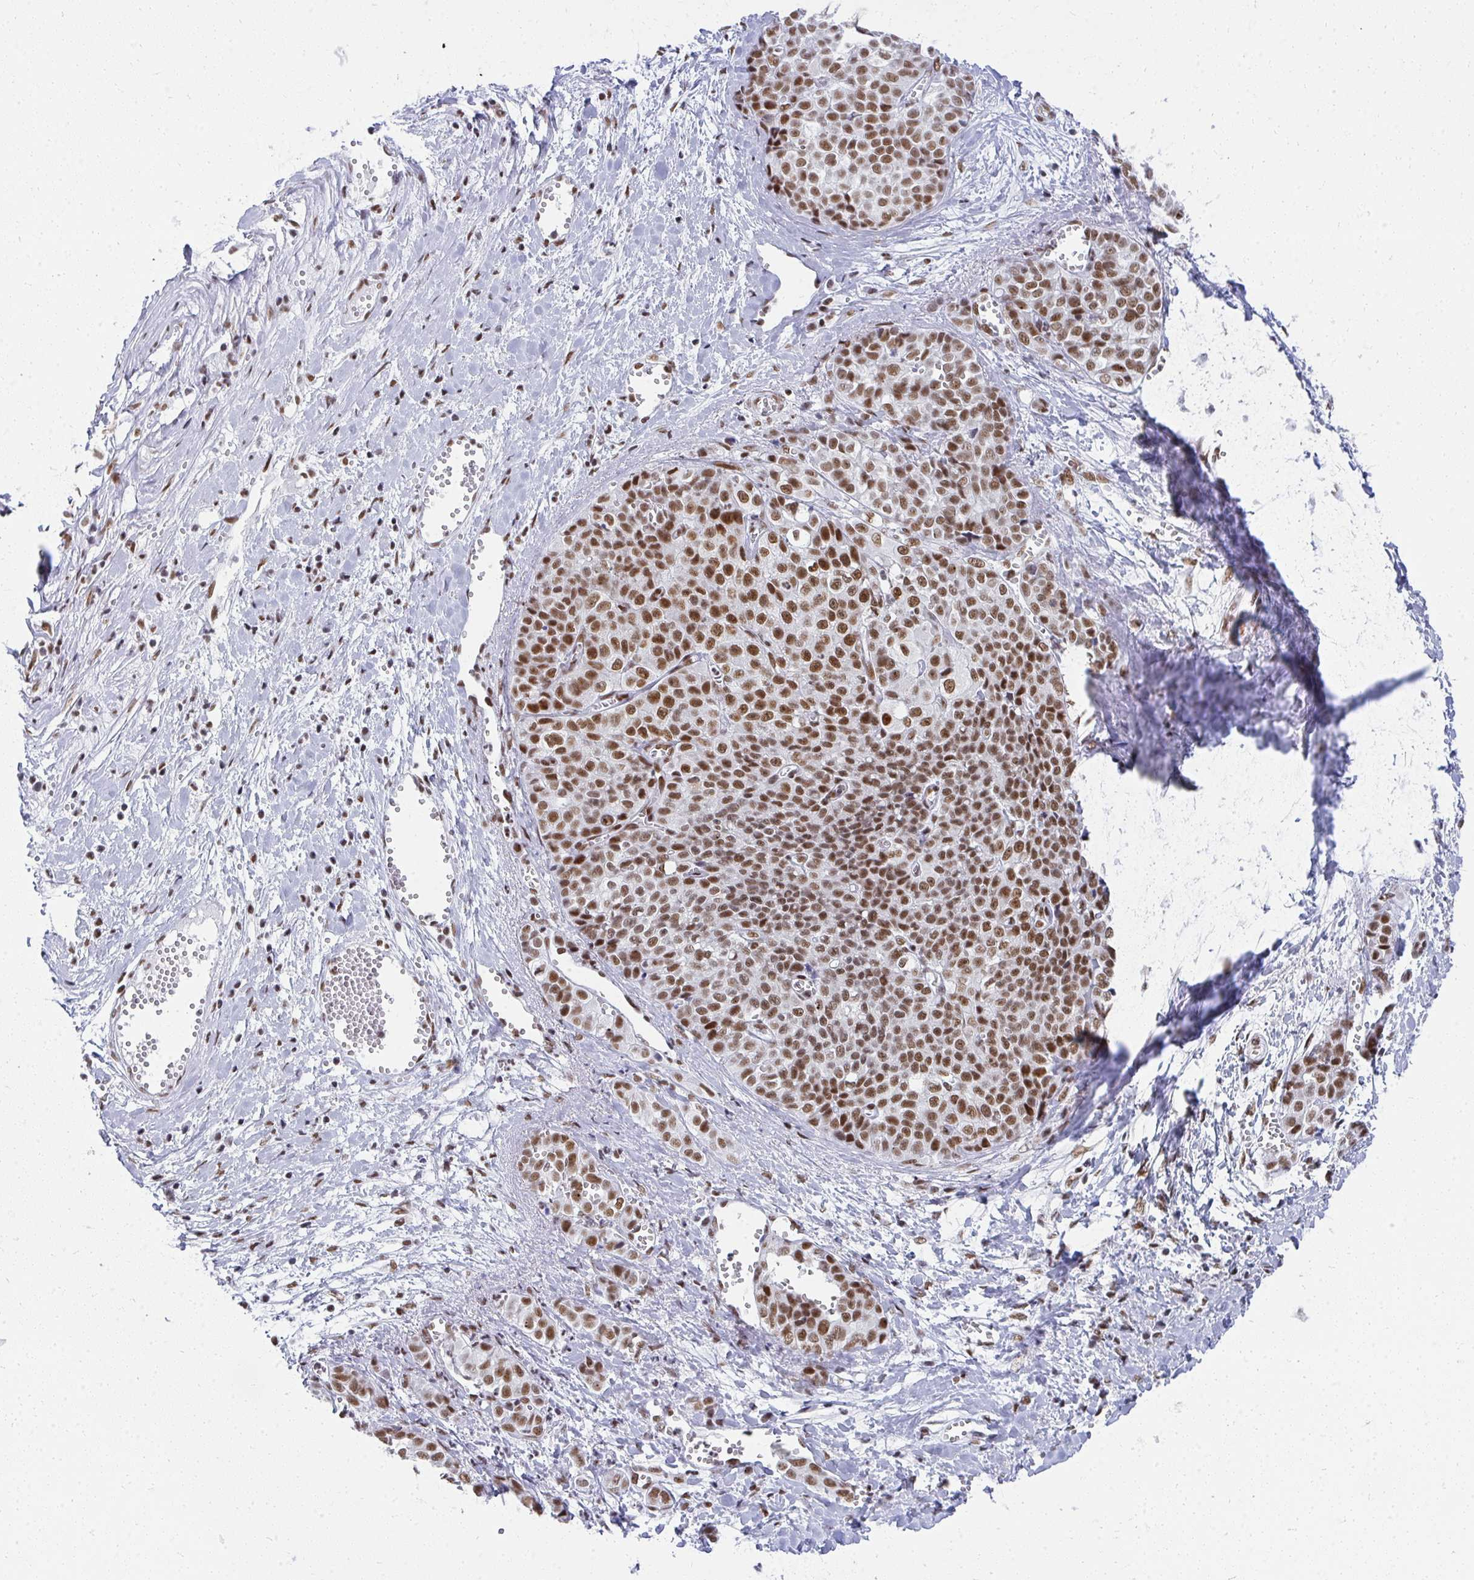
{"staining": {"intensity": "moderate", "quantity": ">75%", "location": "nuclear"}, "tissue": "liver cancer", "cell_type": "Tumor cells", "image_type": "cancer", "snomed": [{"axis": "morphology", "description": "Cholangiocarcinoma"}, {"axis": "topography", "description": "Liver"}], "caption": "A histopathology image of human liver cholangiocarcinoma stained for a protein reveals moderate nuclear brown staining in tumor cells.", "gene": "CREBBP", "patient": {"sex": "female", "age": 77}}